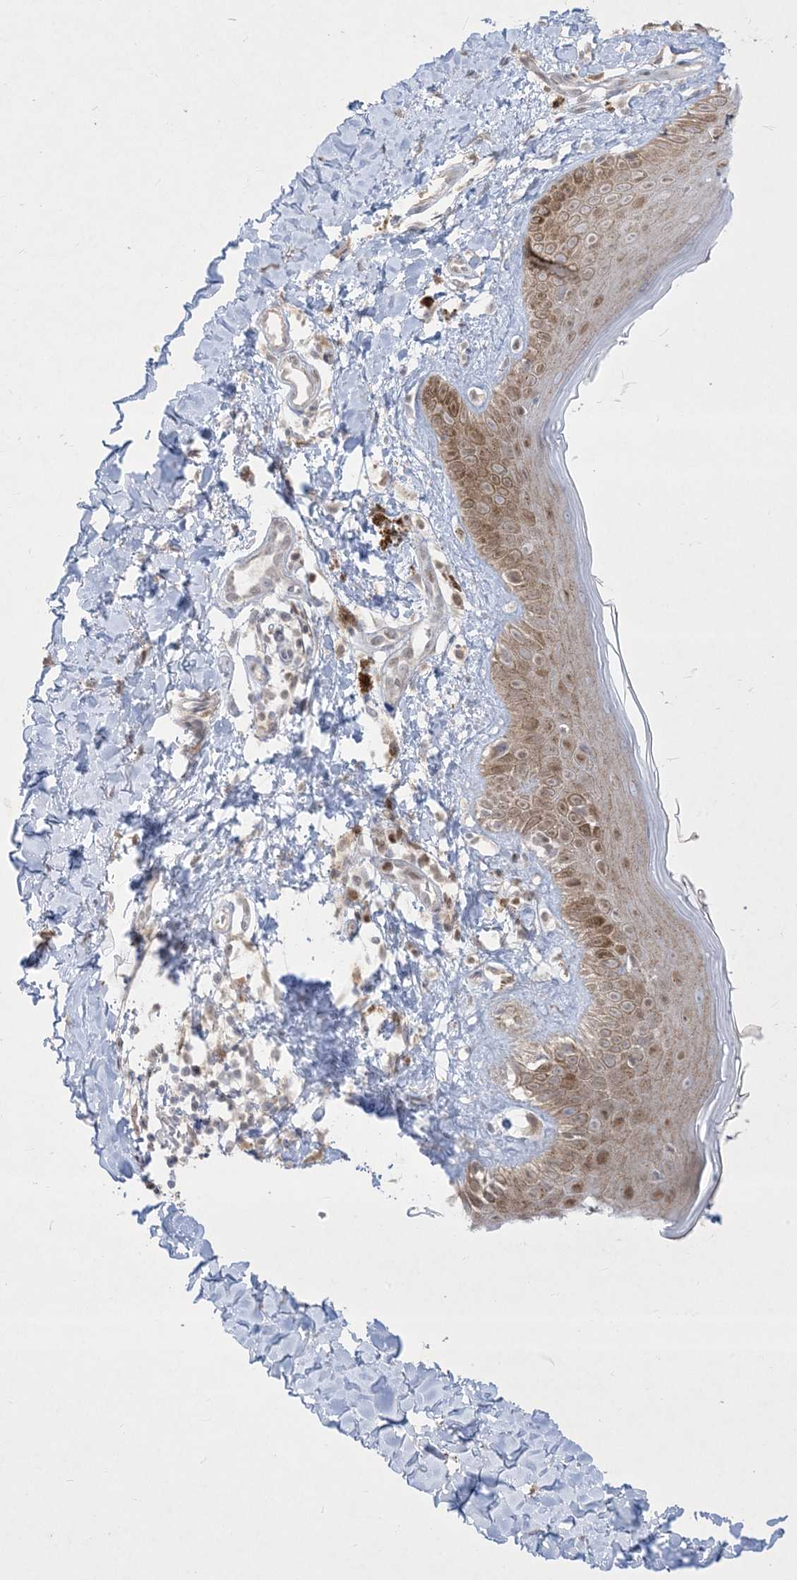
{"staining": {"intensity": "negative", "quantity": "none", "location": "none"}, "tissue": "skin", "cell_type": "Fibroblasts", "image_type": "normal", "snomed": [{"axis": "morphology", "description": "Normal tissue, NOS"}, {"axis": "topography", "description": "Skin"}], "caption": "IHC image of benign skin: skin stained with DAB demonstrates no significant protein staining in fibroblasts.", "gene": "BHLHE40", "patient": {"sex": "male", "age": 52}}